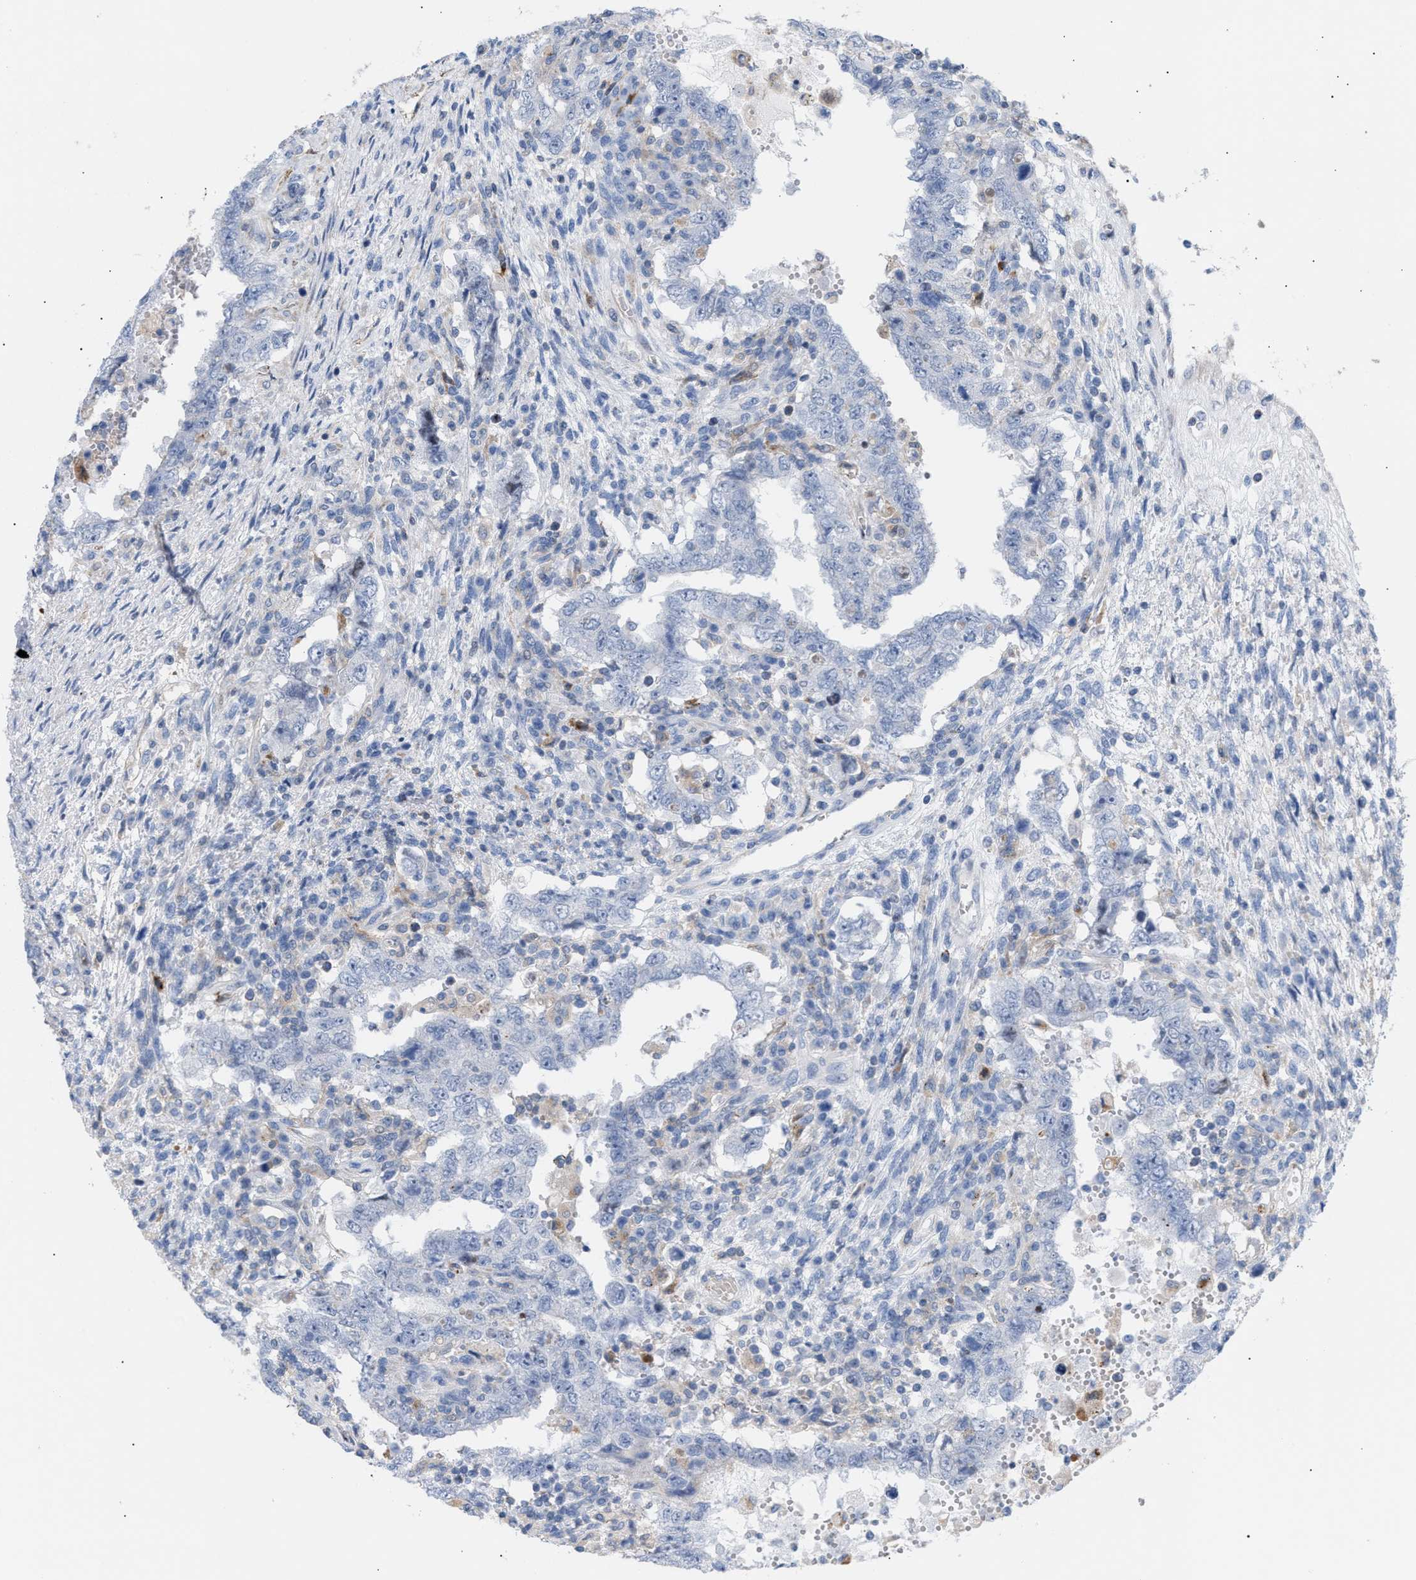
{"staining": {"intensity": "negative", "quantity": "none", "location": "none"}, "tissue": "testis cancer", "cell_type": "Tumor cells", "image_type": "cancer", "snomed": [{"axis": "morphology", "description": "Carcinoma, Embryonal, NOS"}, {"axis": "topography", "description": "Testis"}], "caption": "Immunohistochemical staining of embryonal carcinoma (testis) exhibits no significant positivity in tumor cells.", "gene": "MBTD1", "patient": {"sex": "male", "age": 26}}